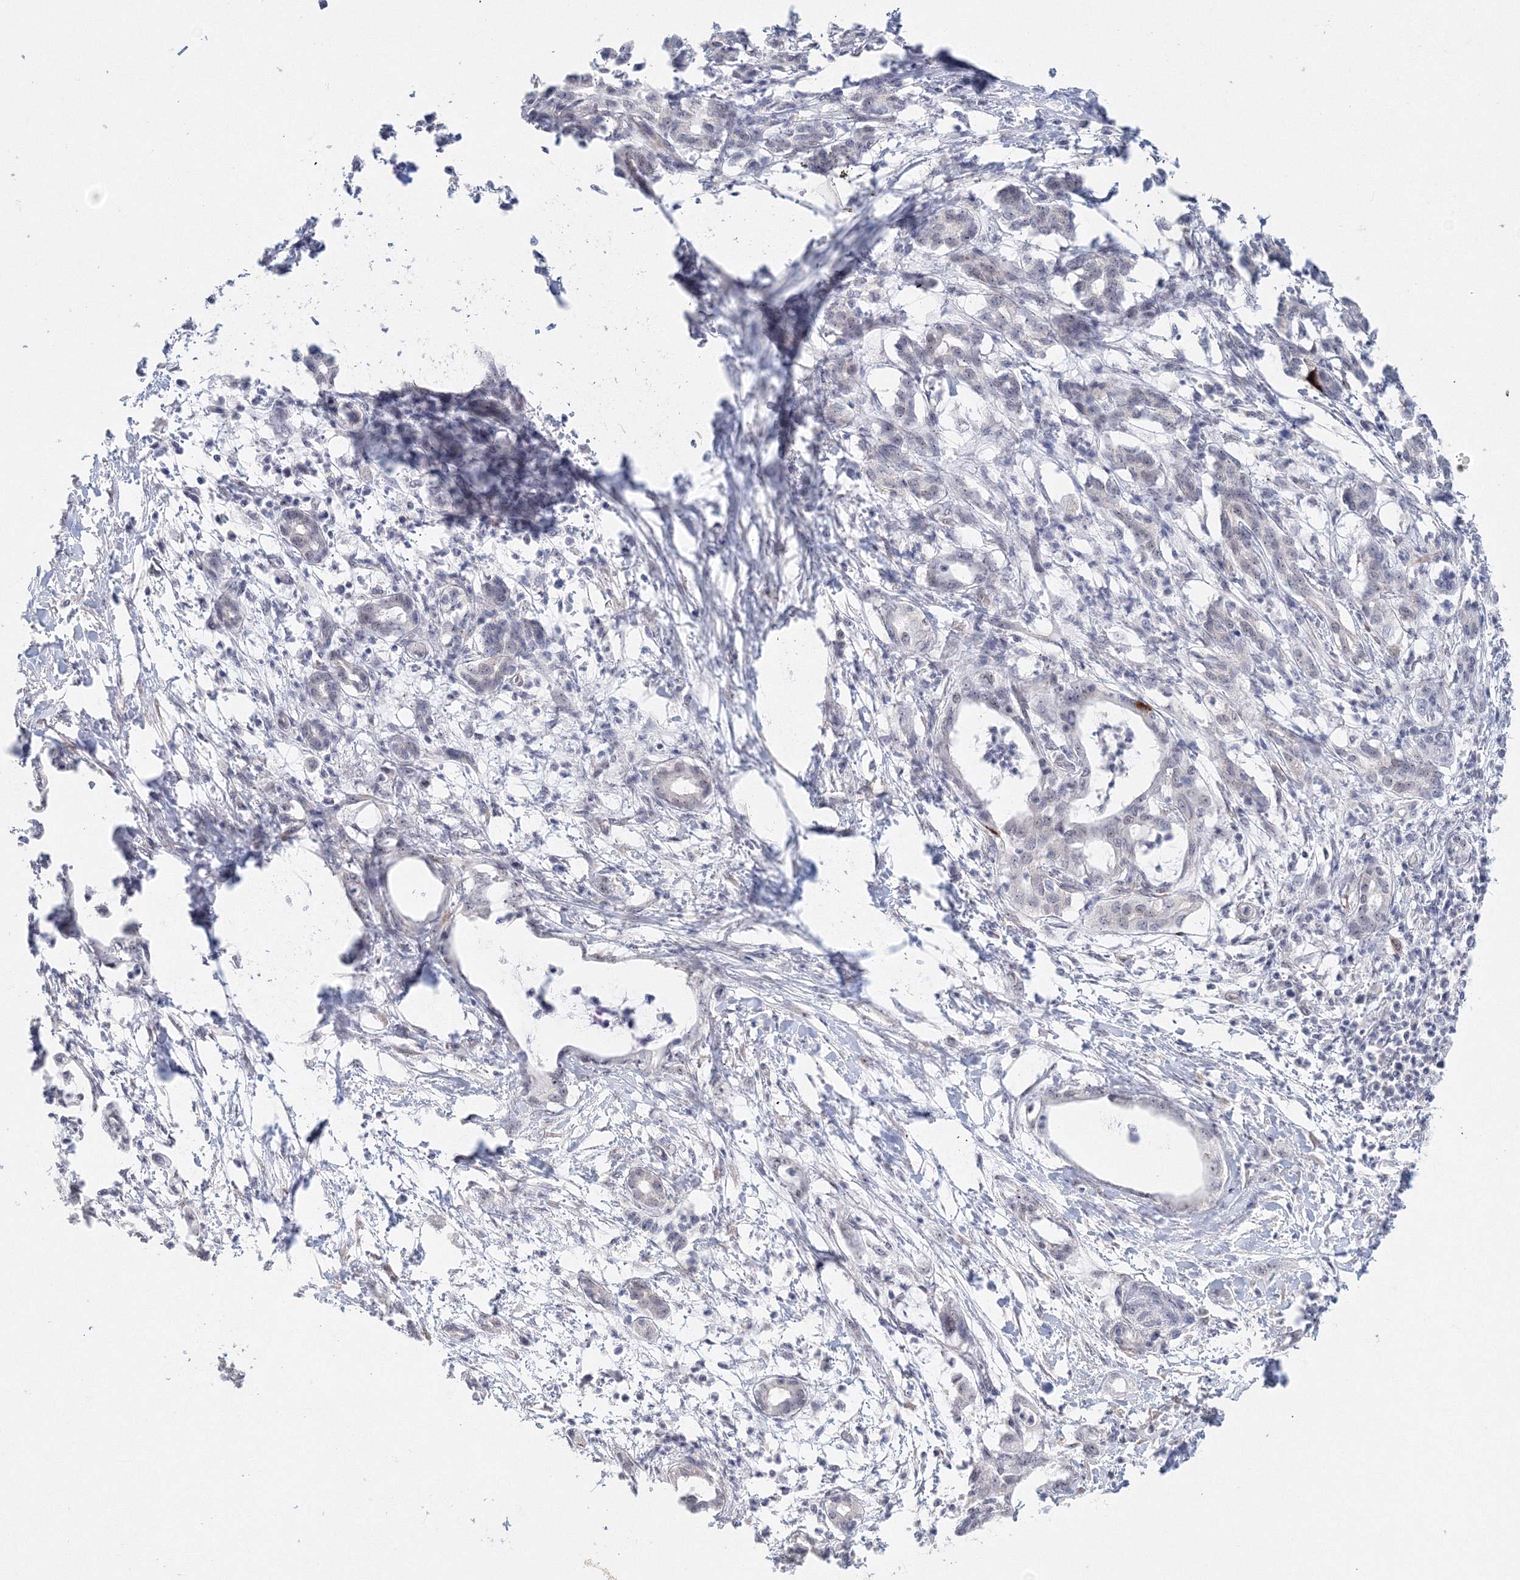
{"staining": {"intensity": "weak", "quantity": "25%-75%", "location": "nuclear"}, "tissue": "pancreatic cancer", "cell_type": "Tumor cells", "image_type": "cancer", "snomed": [{"axis": "morphology", "description": "Adenocarcinoma, NOS"}, {"axis": "topography", "description": "Pancreas"}], "caption": "Immunohistochemical staining of adenocarcinoma (pancreatic) displays low levels of weak nuclear staining in about 25%-75% of tumor cells.", "gene": "SIRT7", "patient": {"sex": "female", "age": 55}}